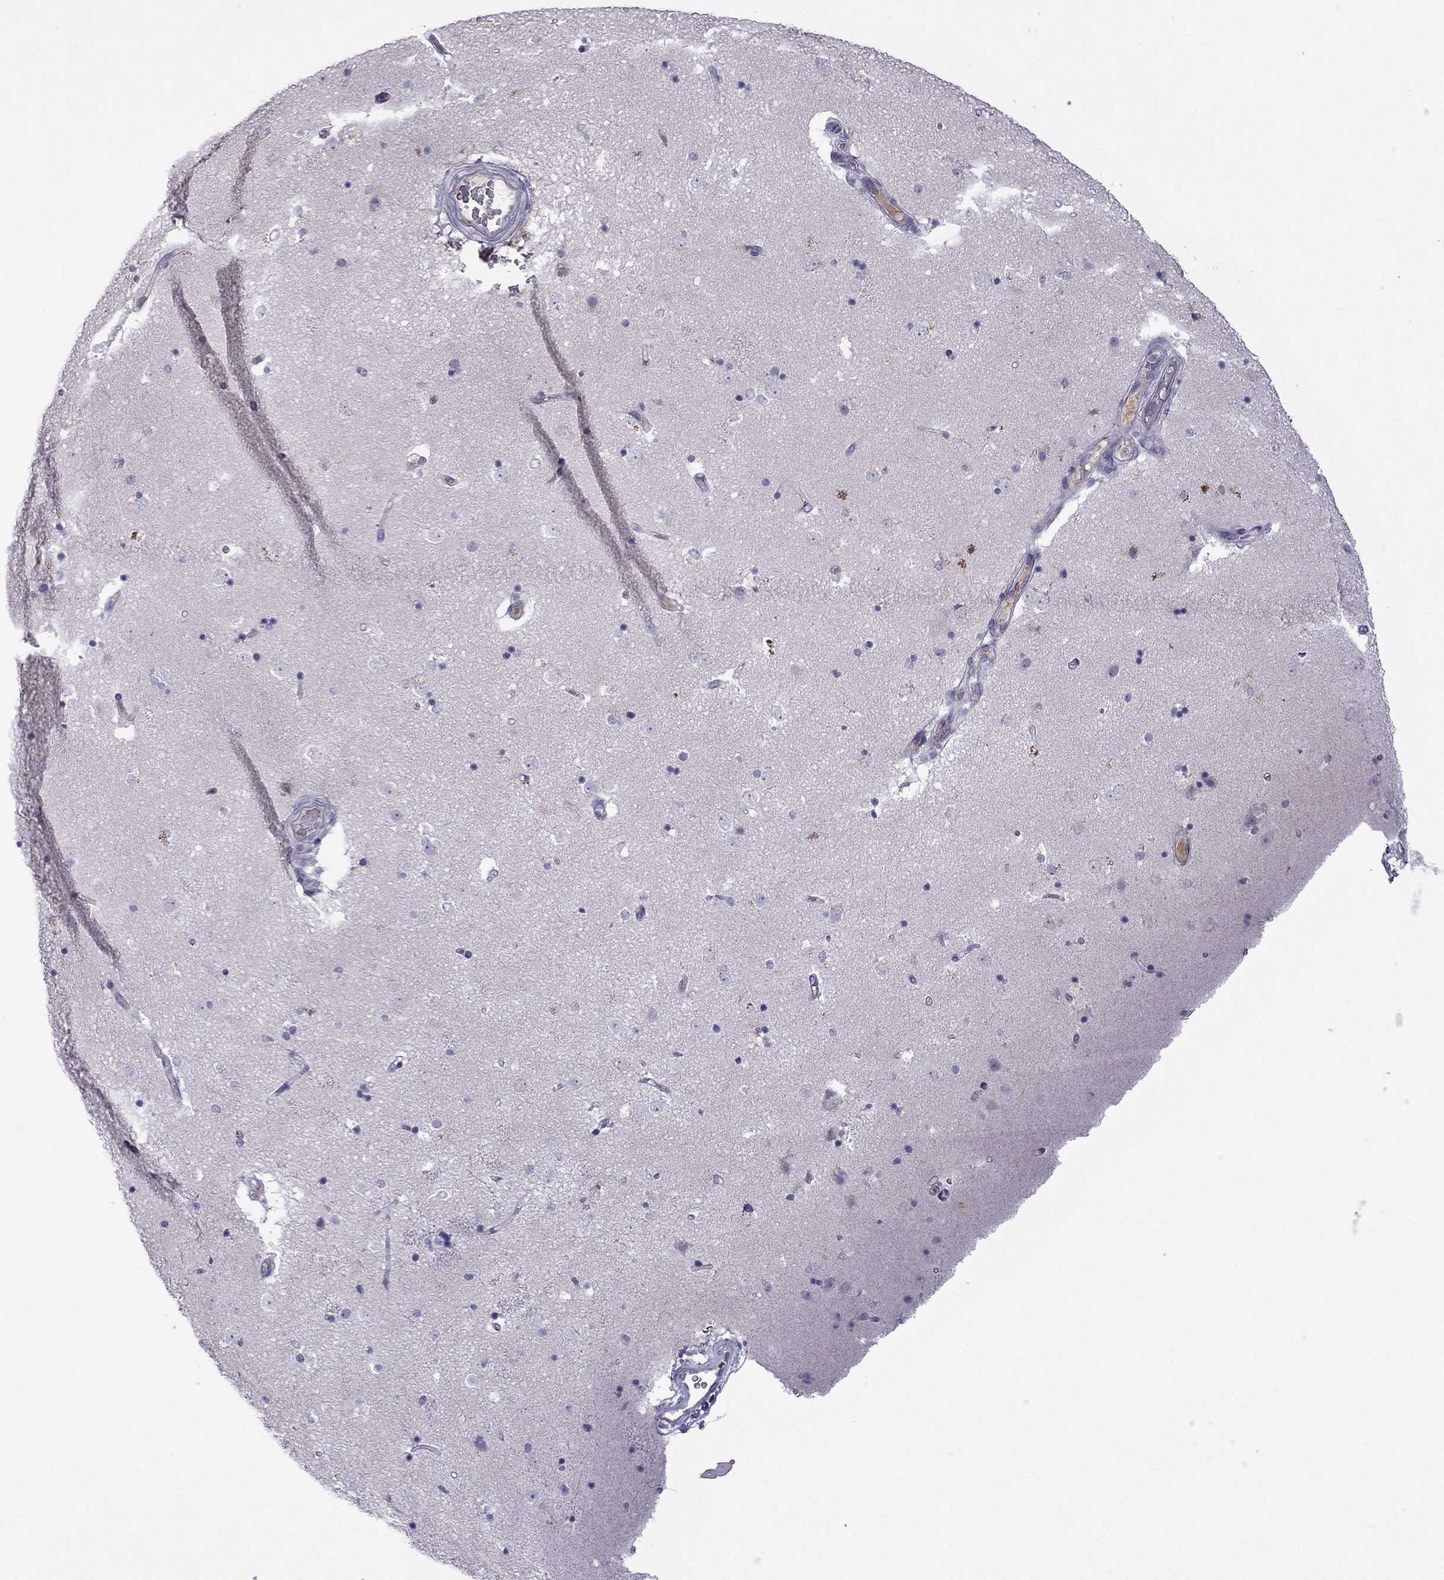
{"staining": {"intensity": "moderate", "quantity": "<25%", "location": "cytoplasmic/membranous"}, "tissue": "caudate", "cell_type": "Glial cells", "image_type": "normal", "snomed": [{"axis": "morphology", "description": "Normal tissue, NOS"}, {"axis": "topography", "description": "Lateral ventricle wall"}], "caption": "A high-resolution micrograph shows immunohistochemistry (IHC) staining of benign caudate, which shows moderate cytoplasmic/membranous positivity in approximately <25% of glial cells.", "gene": "STOML3", "patient": {"sex": "male", "age": 51}}